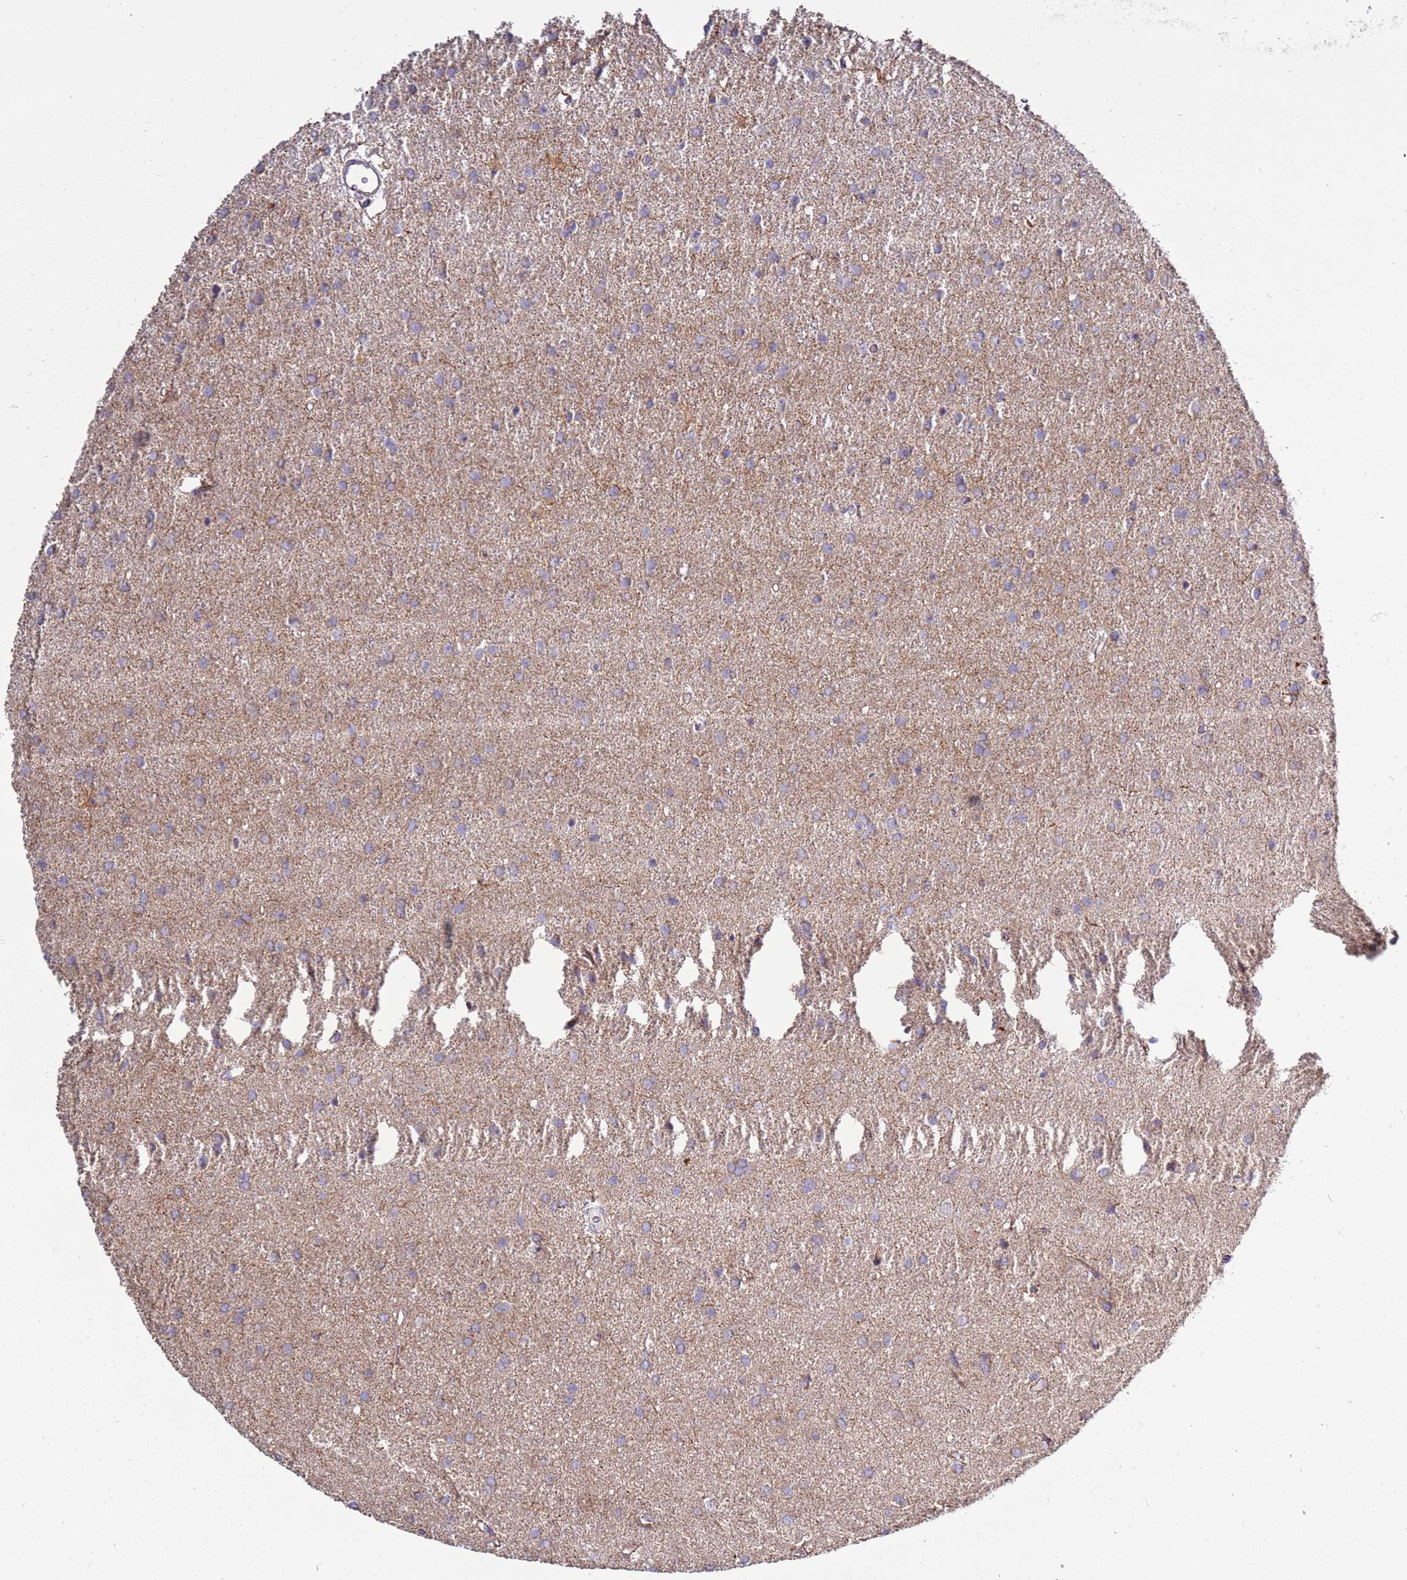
{"staining": {"intensity": "weak", "quantity": "<25%", "location": "cytoplasmic/membranous"}, "tissue": "glioma", "cell_type": "Tumor cells", "image_type": "cancer", "snomed": [{"axis": "morphology", "description": "Glioma, malignant, High grade"}, {"axis": "topography", "description": "Brain"}], "caption": "IHC photomicrograph of neoplastic tissue: glioma stained with DAB (3,3'-diaminobenzidine) demonstrates no significant protein positivity in tumor cells.", "gene": "TRAPPC4", "patient": {"sex": "female", "age": 50}}